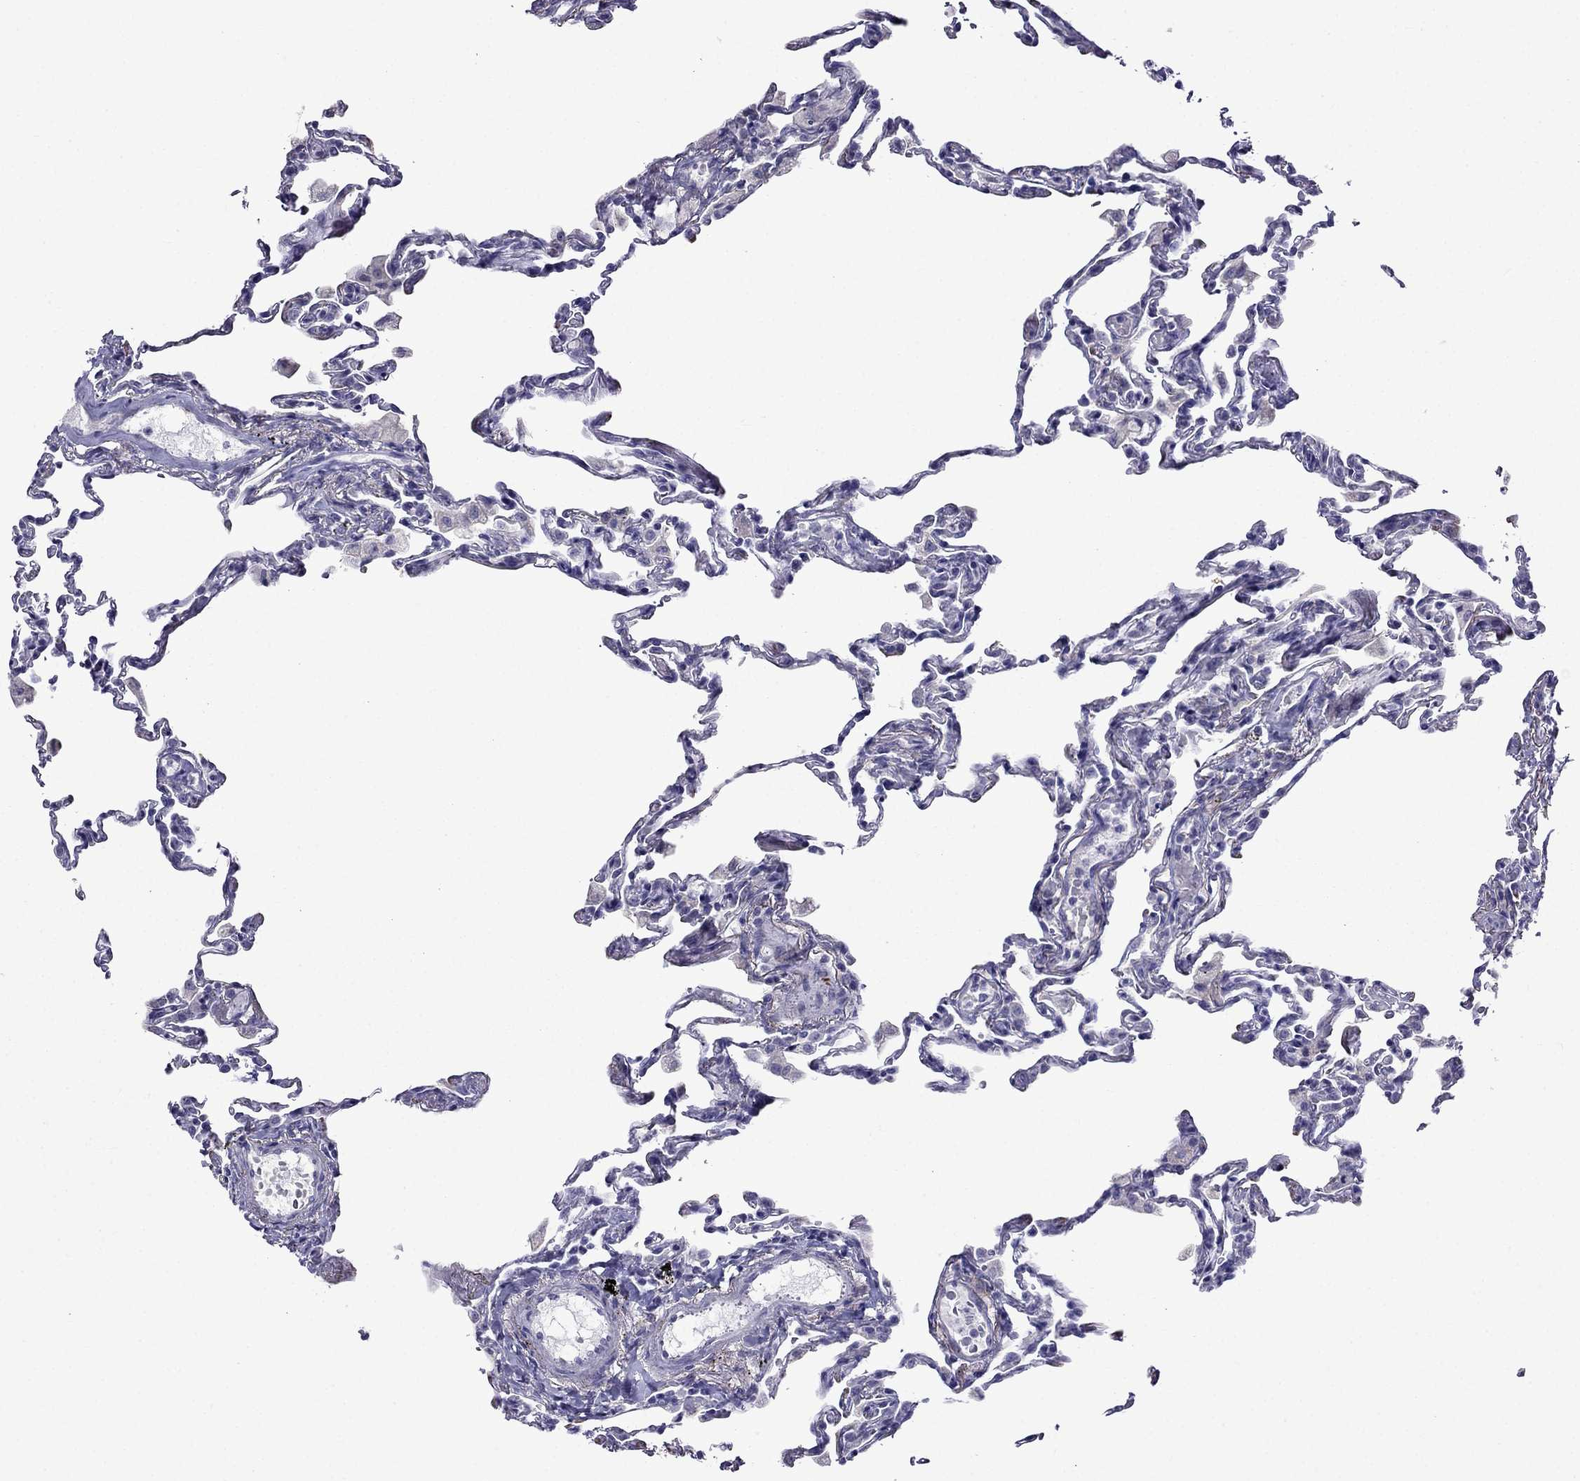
{"staining": {"intensity": "negative", "quantity": "none", "location": "none"}, "tissue": "lung", "cell_type": "Alveolar cells", "image_type": "normal", "snomed": [{"axis": "morphology", "description": "Normal tissue, NOS"}, {"axis": "topography", "description": "Lung"}], "caption": "The photomicrograph displays no staining of alveolar cells in normal lung.", "gene": "MGP", "patient": {"sex": "female", "age": 57}}